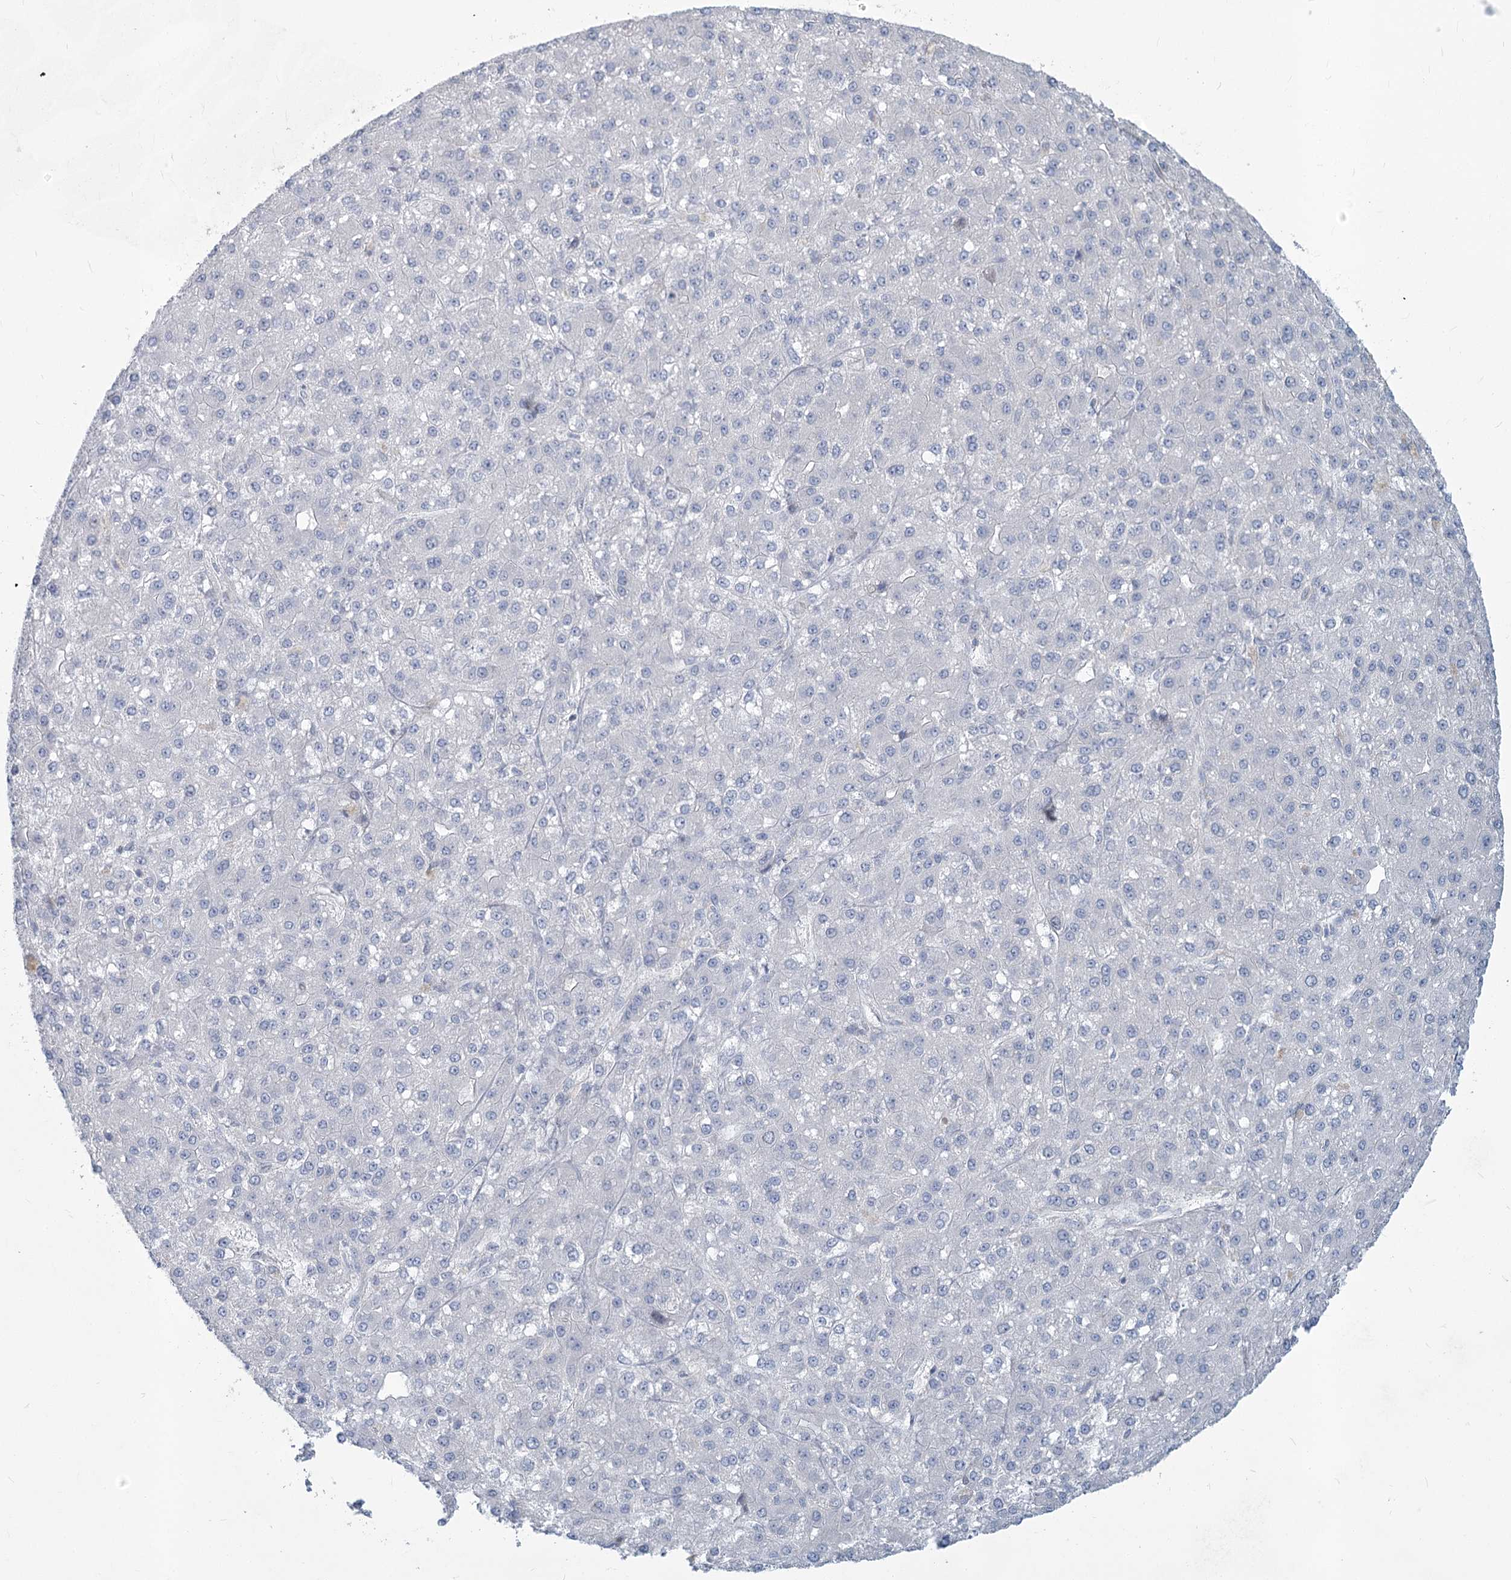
{"staining": {"intensity": "negative", "quantity": "none", "location": "none"}, "tissue": "liver cancer", "cell_type": "Tumor cells", "image_type": "cancer", "snomed": [{"axis": "morphology", "description": "Carcinoma, Hepatocellular, NOS"}, {"axis": "topography", "description": "Liver"}], "caption": "An IHC micrograph of liver cancer is shown. There is no staining in tumor cells of liver cancer. (DAB (3,3'-diaminobenzidine) IHC with hematoxylin counter stain).", "gene": "ABITRAM", "patient": {"sex": "male", "age": 67}}